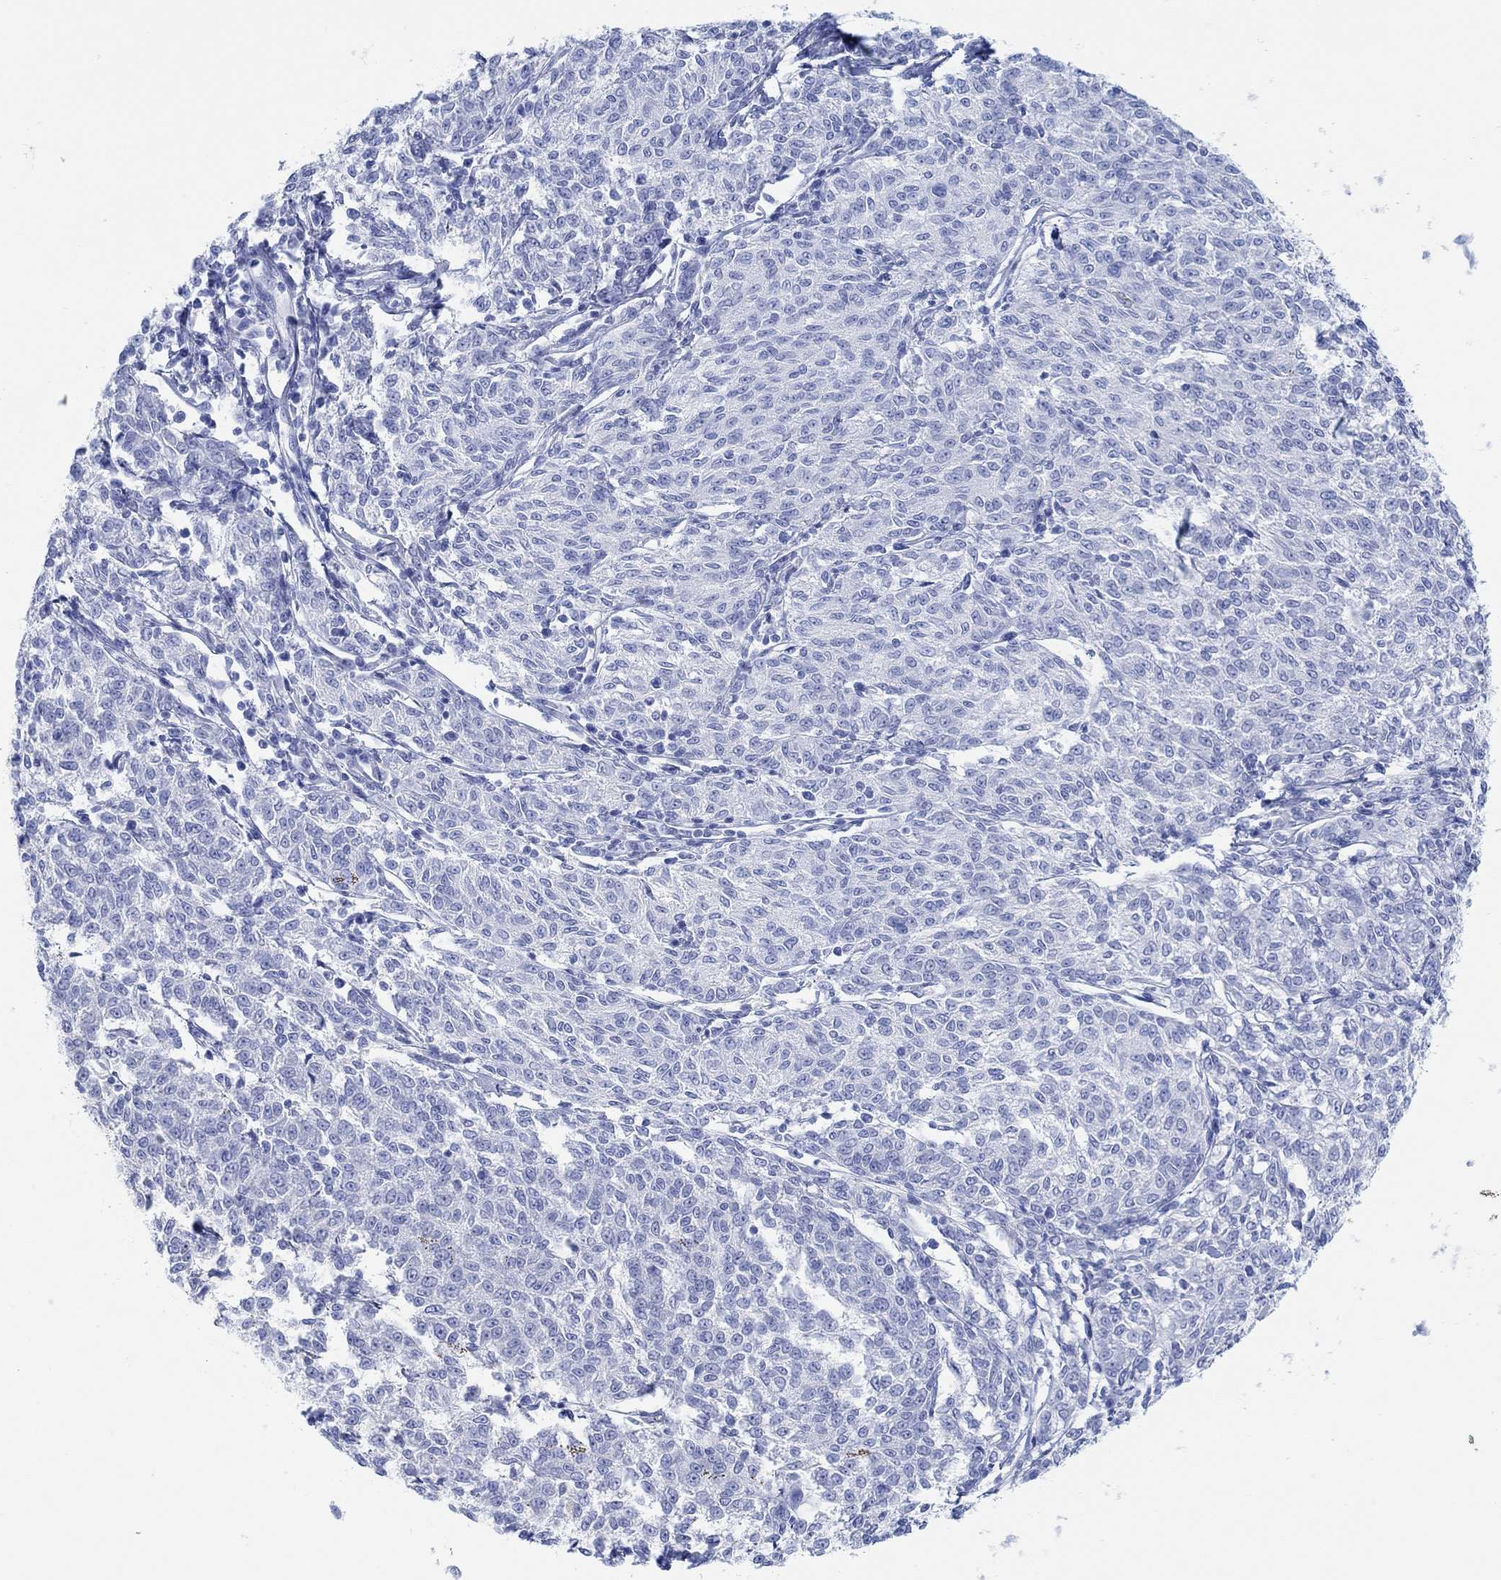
{"staining": {"intensity": "negative", "quantity": "none", "location": "none"}, "tissue": "melanoma", "cell_type": "Tumor cells", "image_type": "cancer", "snomed": [{"axis": "morphology", "description": "Malignant melanoma, NOS"}, {"axis": "topography", "description": "Skin"}], "caption": "Immunohistochemistry photomicrograph of human melanoma stained for a protein (brown), which demonstrates no expression in tumor cells.", "gene": "AK8", "patient": {"sex": "female", "age": 72}}